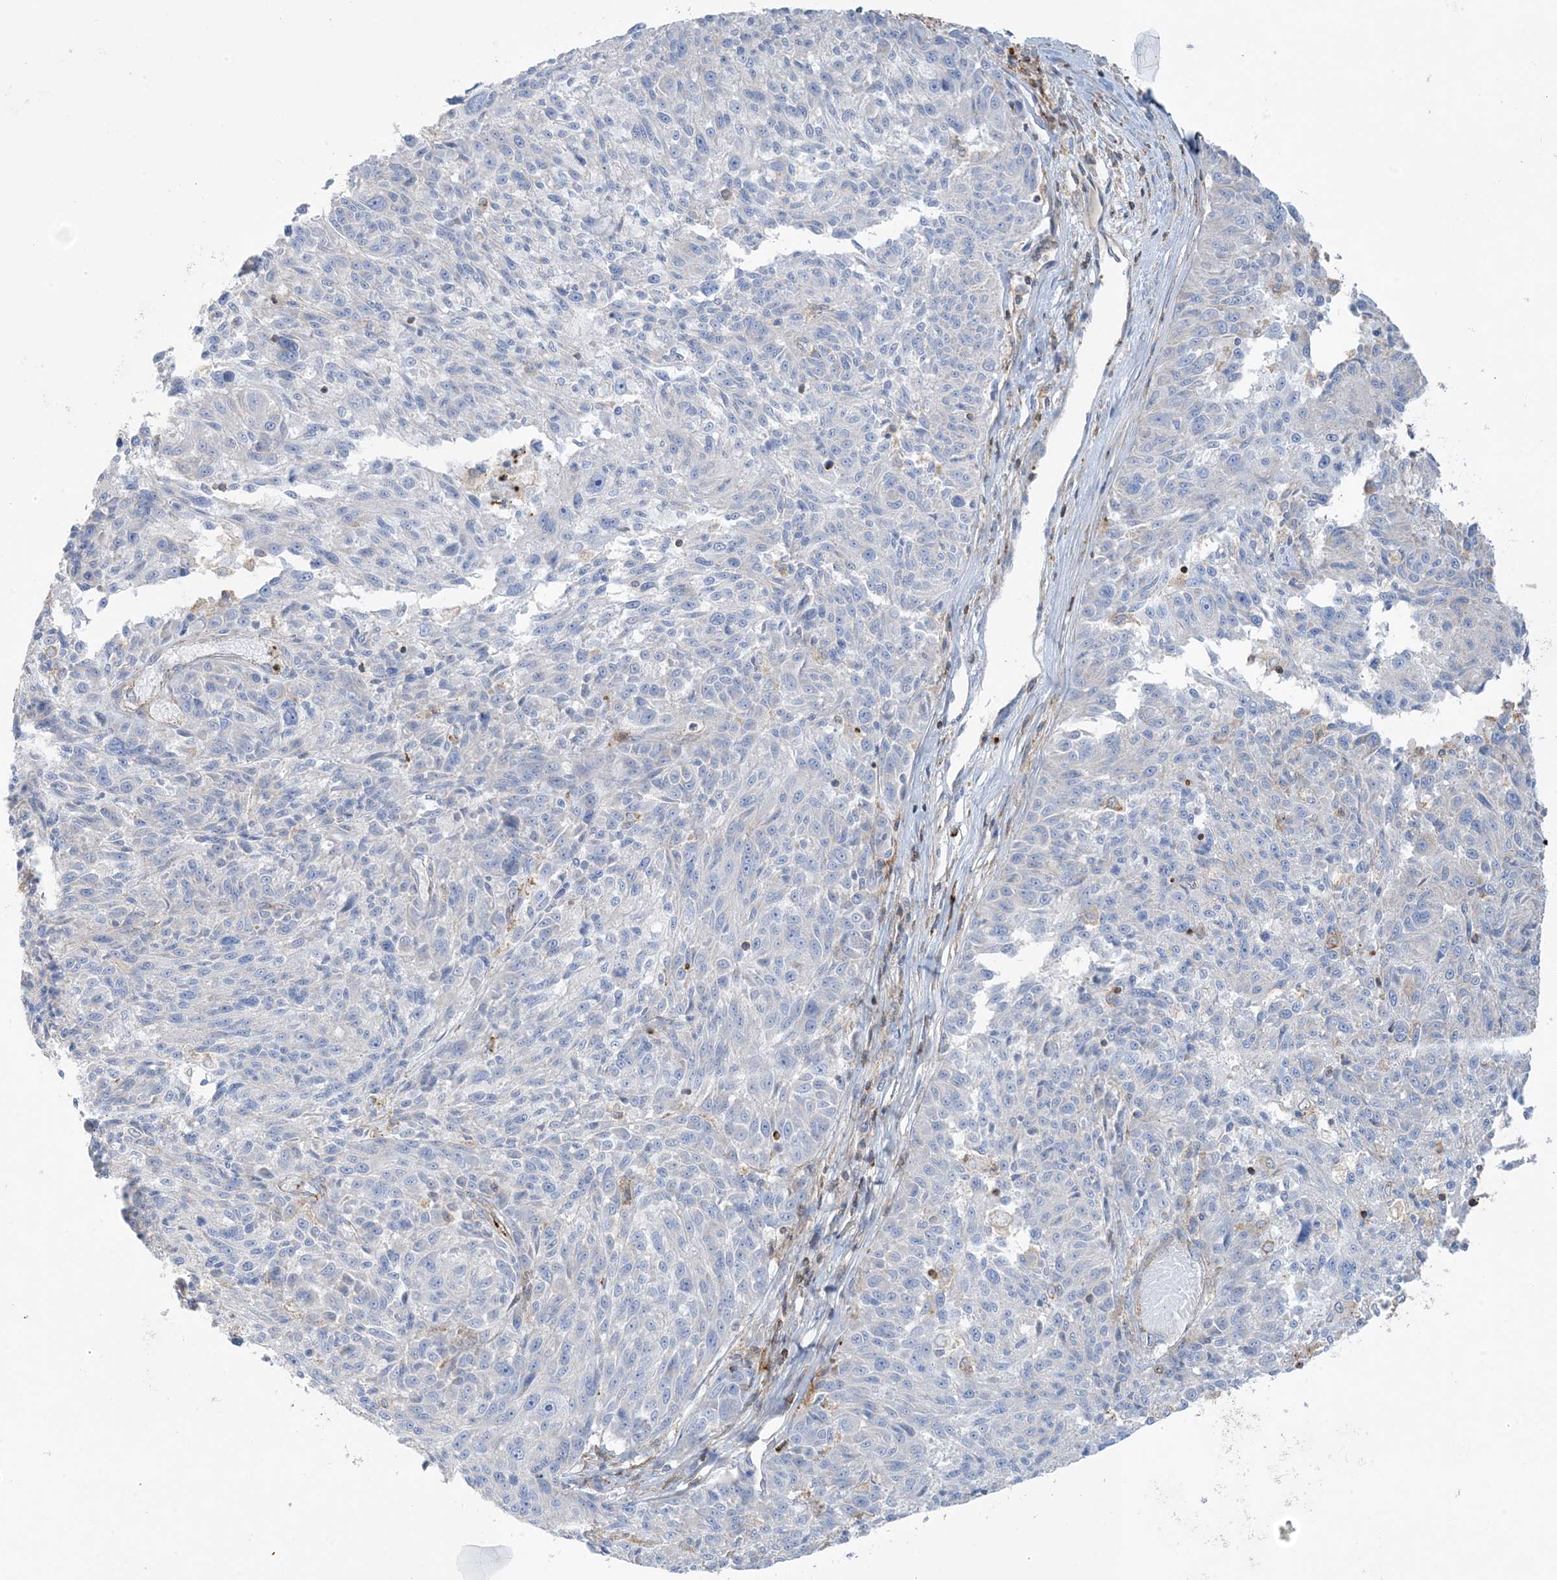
{"staining": {"intensity": "negative", "quantity": "none", "location": "none"}, "tissue": "melanoma", "cell_type": "Tumor cells", "image_type": "cancer", "snomed": [{"axis": "morphology", "description": "Malignant melanoma, NOS"}, {"axis": "topography", "description": "Skin"}], "caption": "This is an immunohistochemistry (IHC) micrograph of human malignant melanoma. There is no positivity in tumor cells.", "gene": "GTF3C2", "patient": {"sex": "male", "age": 53}}